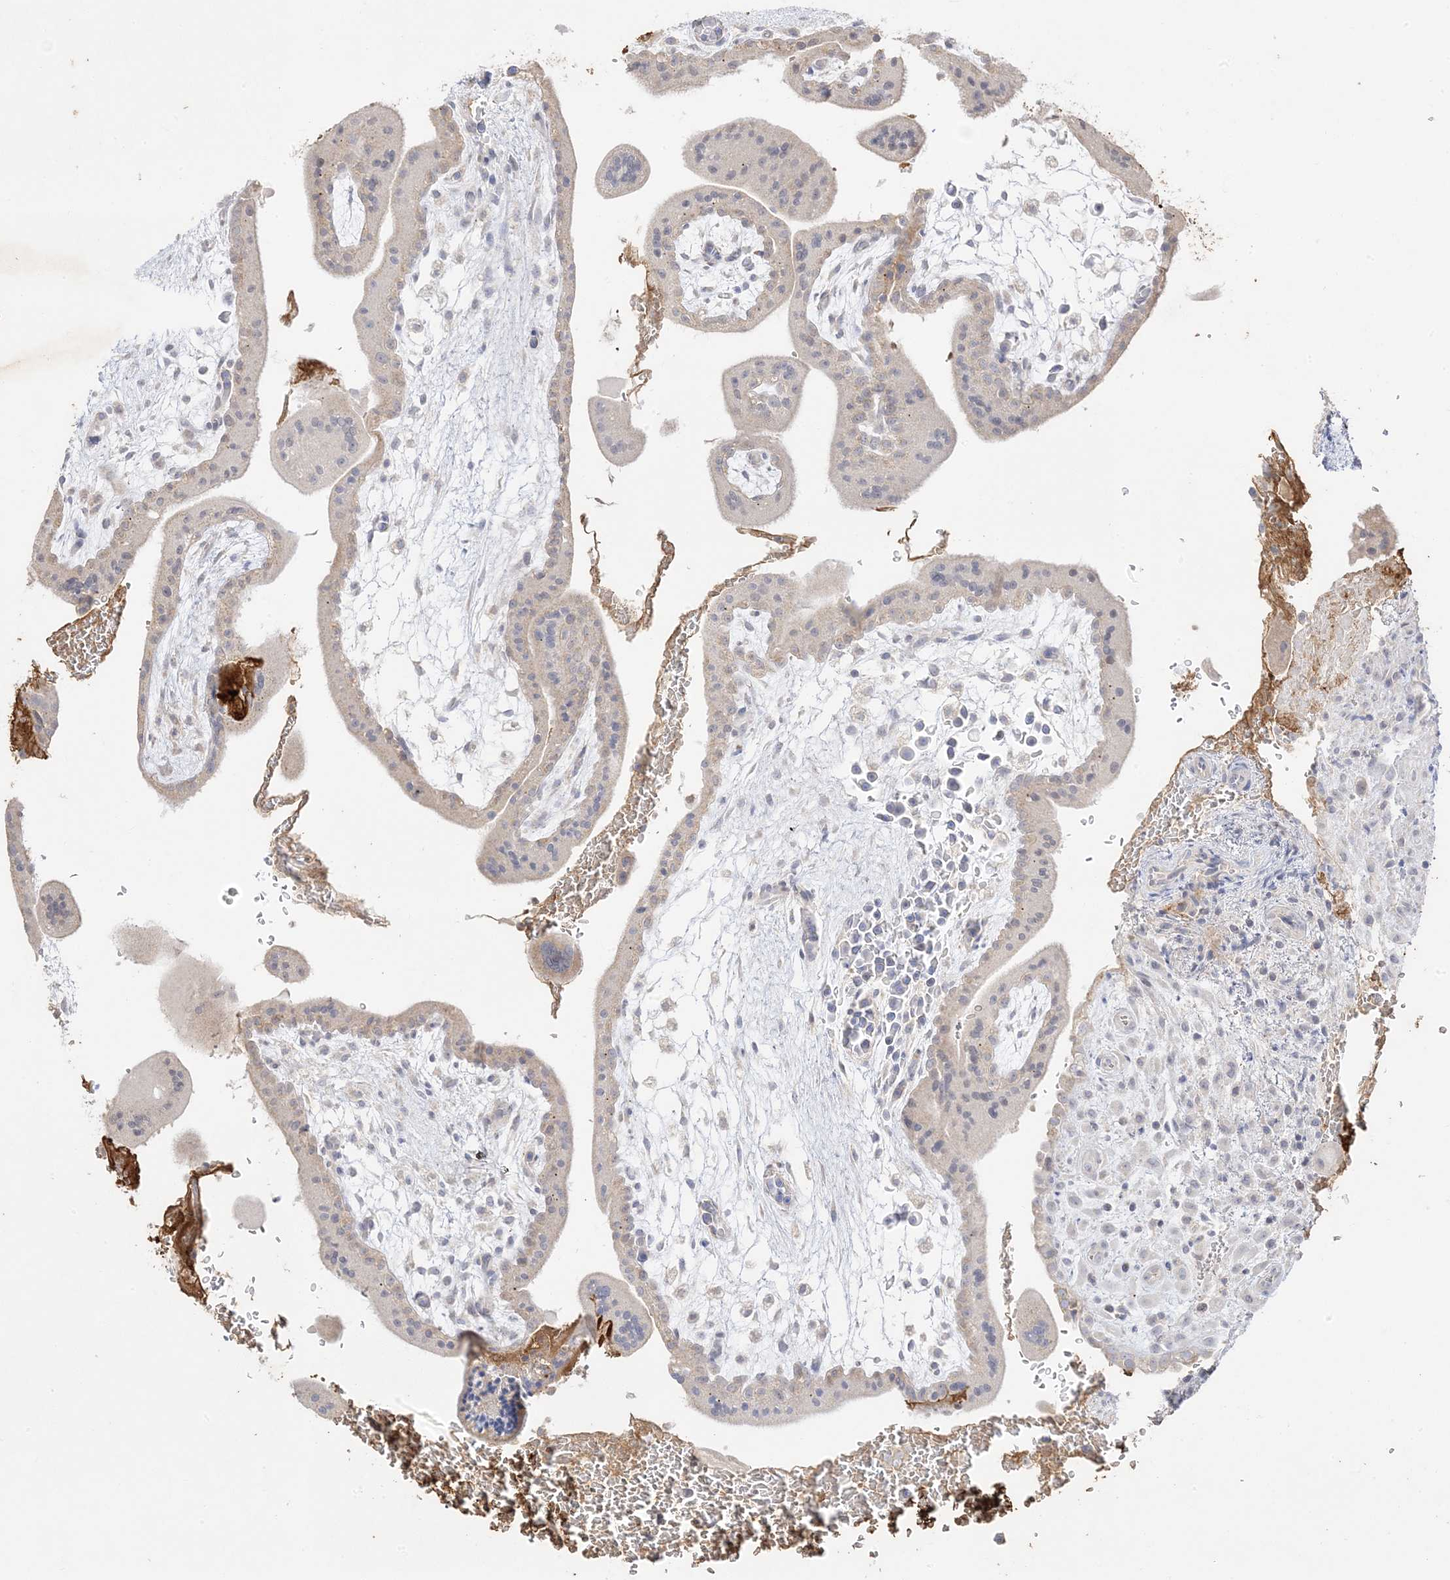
{"staining": {"intensity": "negative", "quantity": "none", "location": "none"}, "tissue": "placenta", "cell_type": "Decidual cells", "image_type": "normal", "snomed": [{"axis": "morphology", "description": "Normal tissue, NOS"}, {"axis": "topography", "description": "Placenta"}], "caption": "This is an IHC photomicrograph of benign human placenta. There is no positivity in decidual cells.", "gene": "TRANK1", "patient": {"sex": "female", "age": 35}}